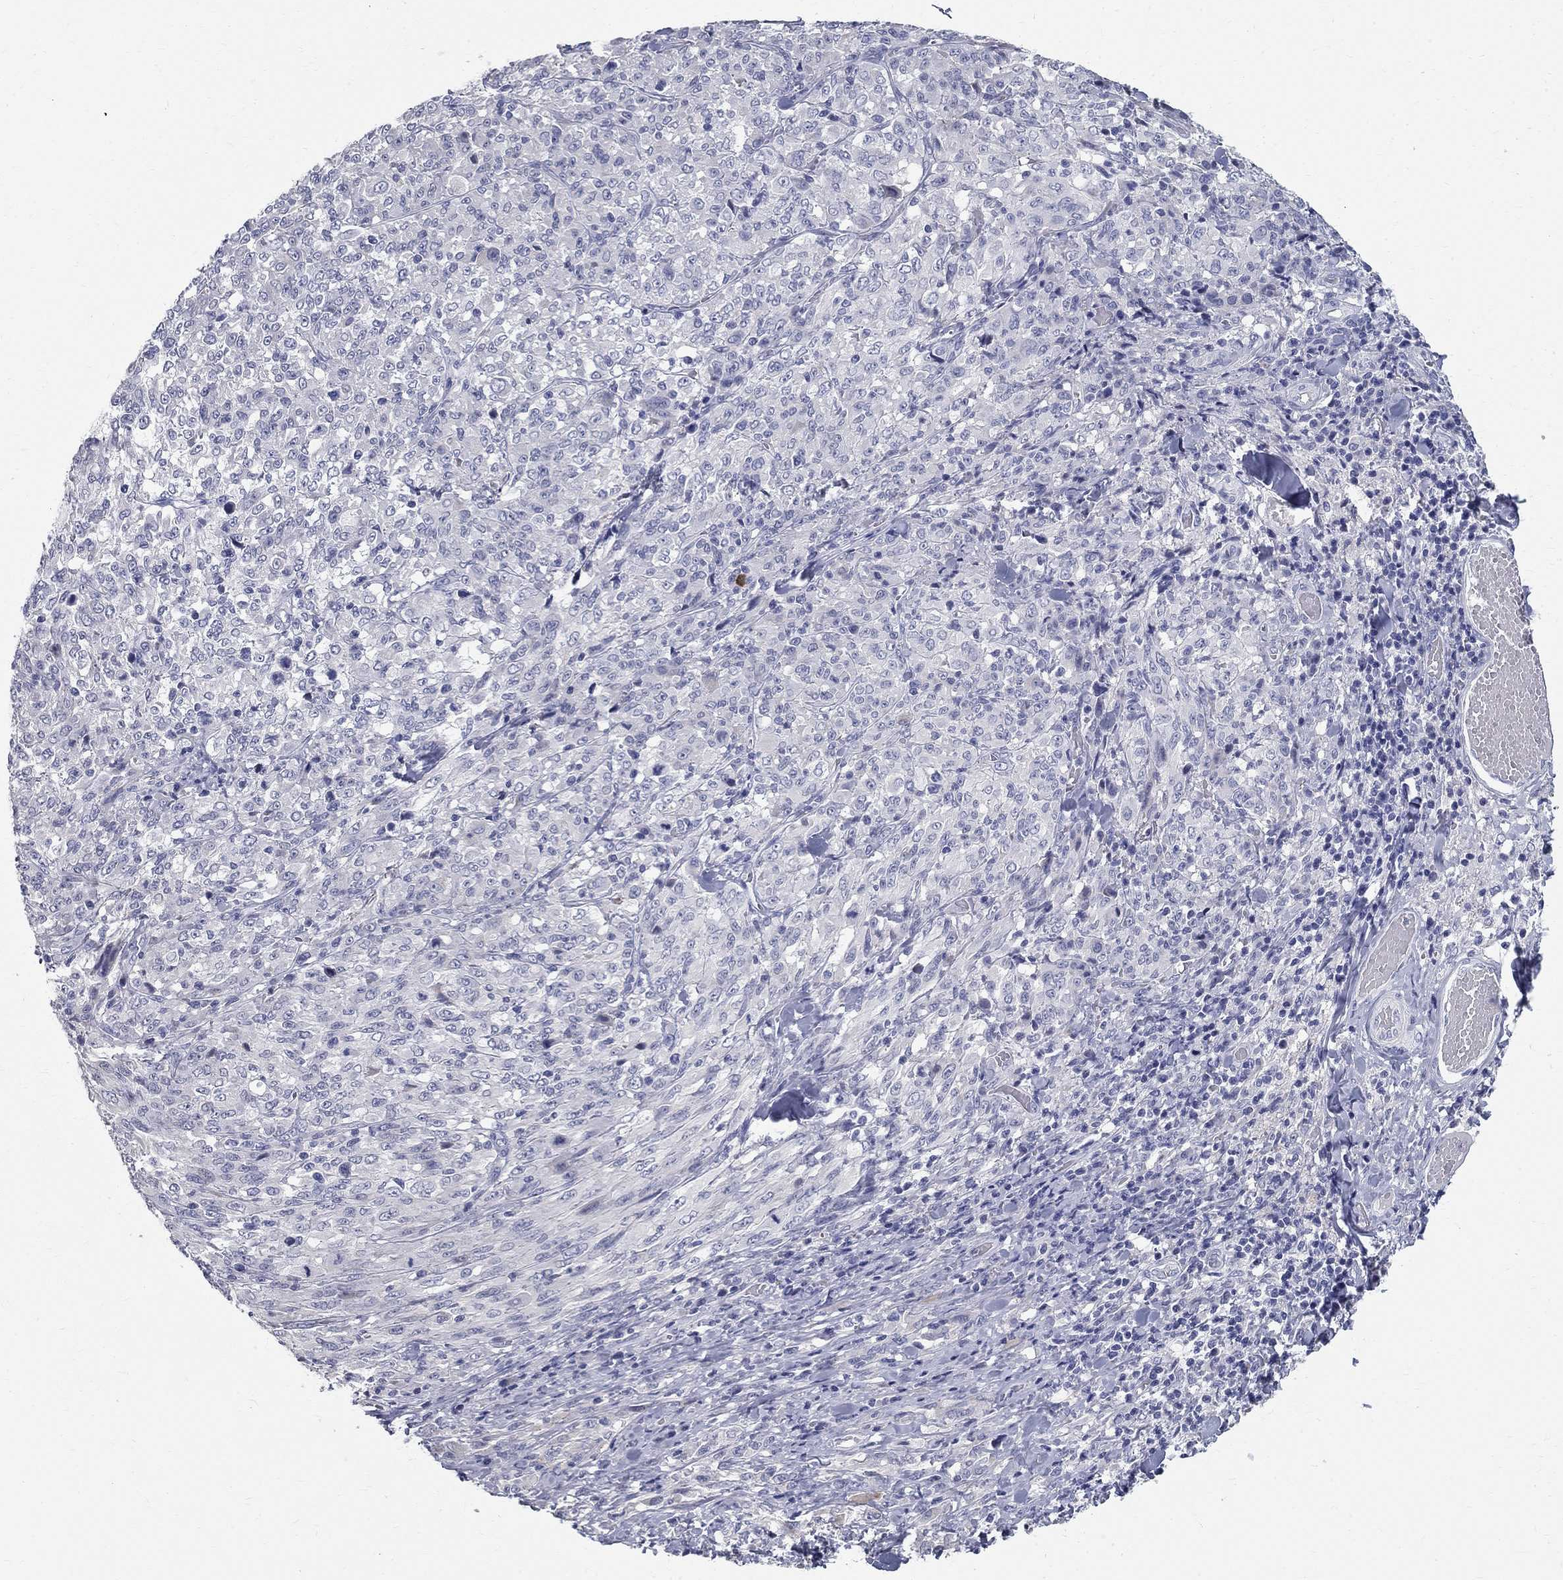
{"staining": {"intensity": "negative", "quantity": "none", "location": "none"}, "tissue": "melanoma", "cell_type": "Tumor cells", "image_type": "cancer", "snomed": [{"axis": "morphology", "description": "Malignant melanoma, NOS"}, {"axis": "topography", "description": "Skin"}], "caption": "Melanoma was stained to show a protein in brown. There is no significant expression in tumor cells.", "gene": "TGM4", "patient": {"sex": "female", "age": 91}}